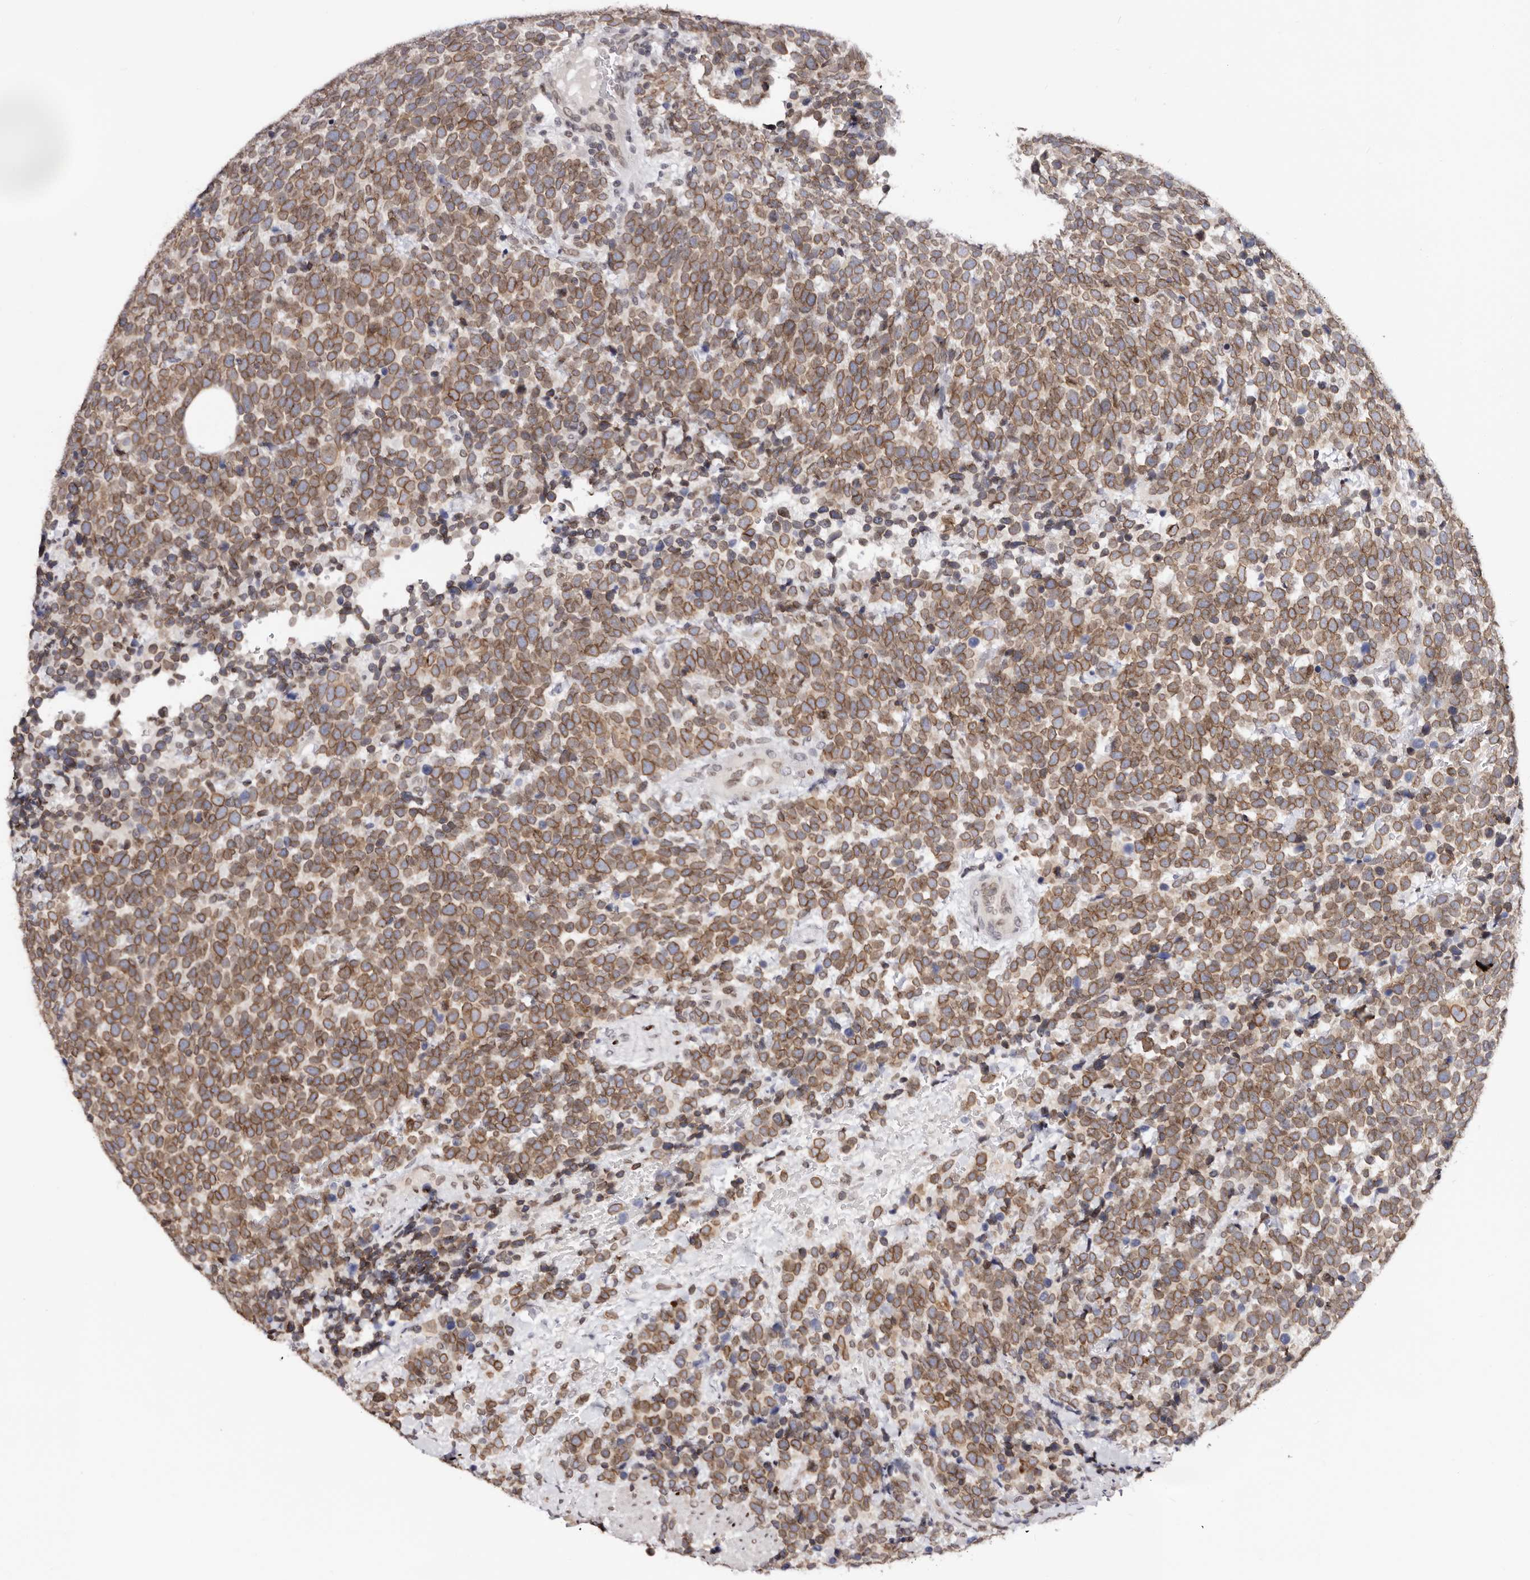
{"staining": {"intensity": "moderate", "quantity": ">75%", "location": "cytoplasmic/membranous,nuclear"}, "tissue": "urothelial cancer", "cell_type": "Tumor cells", "image_type": "cancer", "snomed": [{"axis": "morphology", "description": "Urothelial carcinoma, High grade"}, {"axis": "topography", "description": "Urinary bladder"}], "caption": "DAB immunohistochemical staining of urothelial carcinoma (high-grade) exhibits moderate cytoplasmic/membranous and nuclear protein expression in about >75% of tumor cells. Immunohistochemistry (ihc) stains the protein of interest in brown and the nuclei are stained blue.", "gene": "NUP153", "patient": {"sex": "female", "age": 82}}